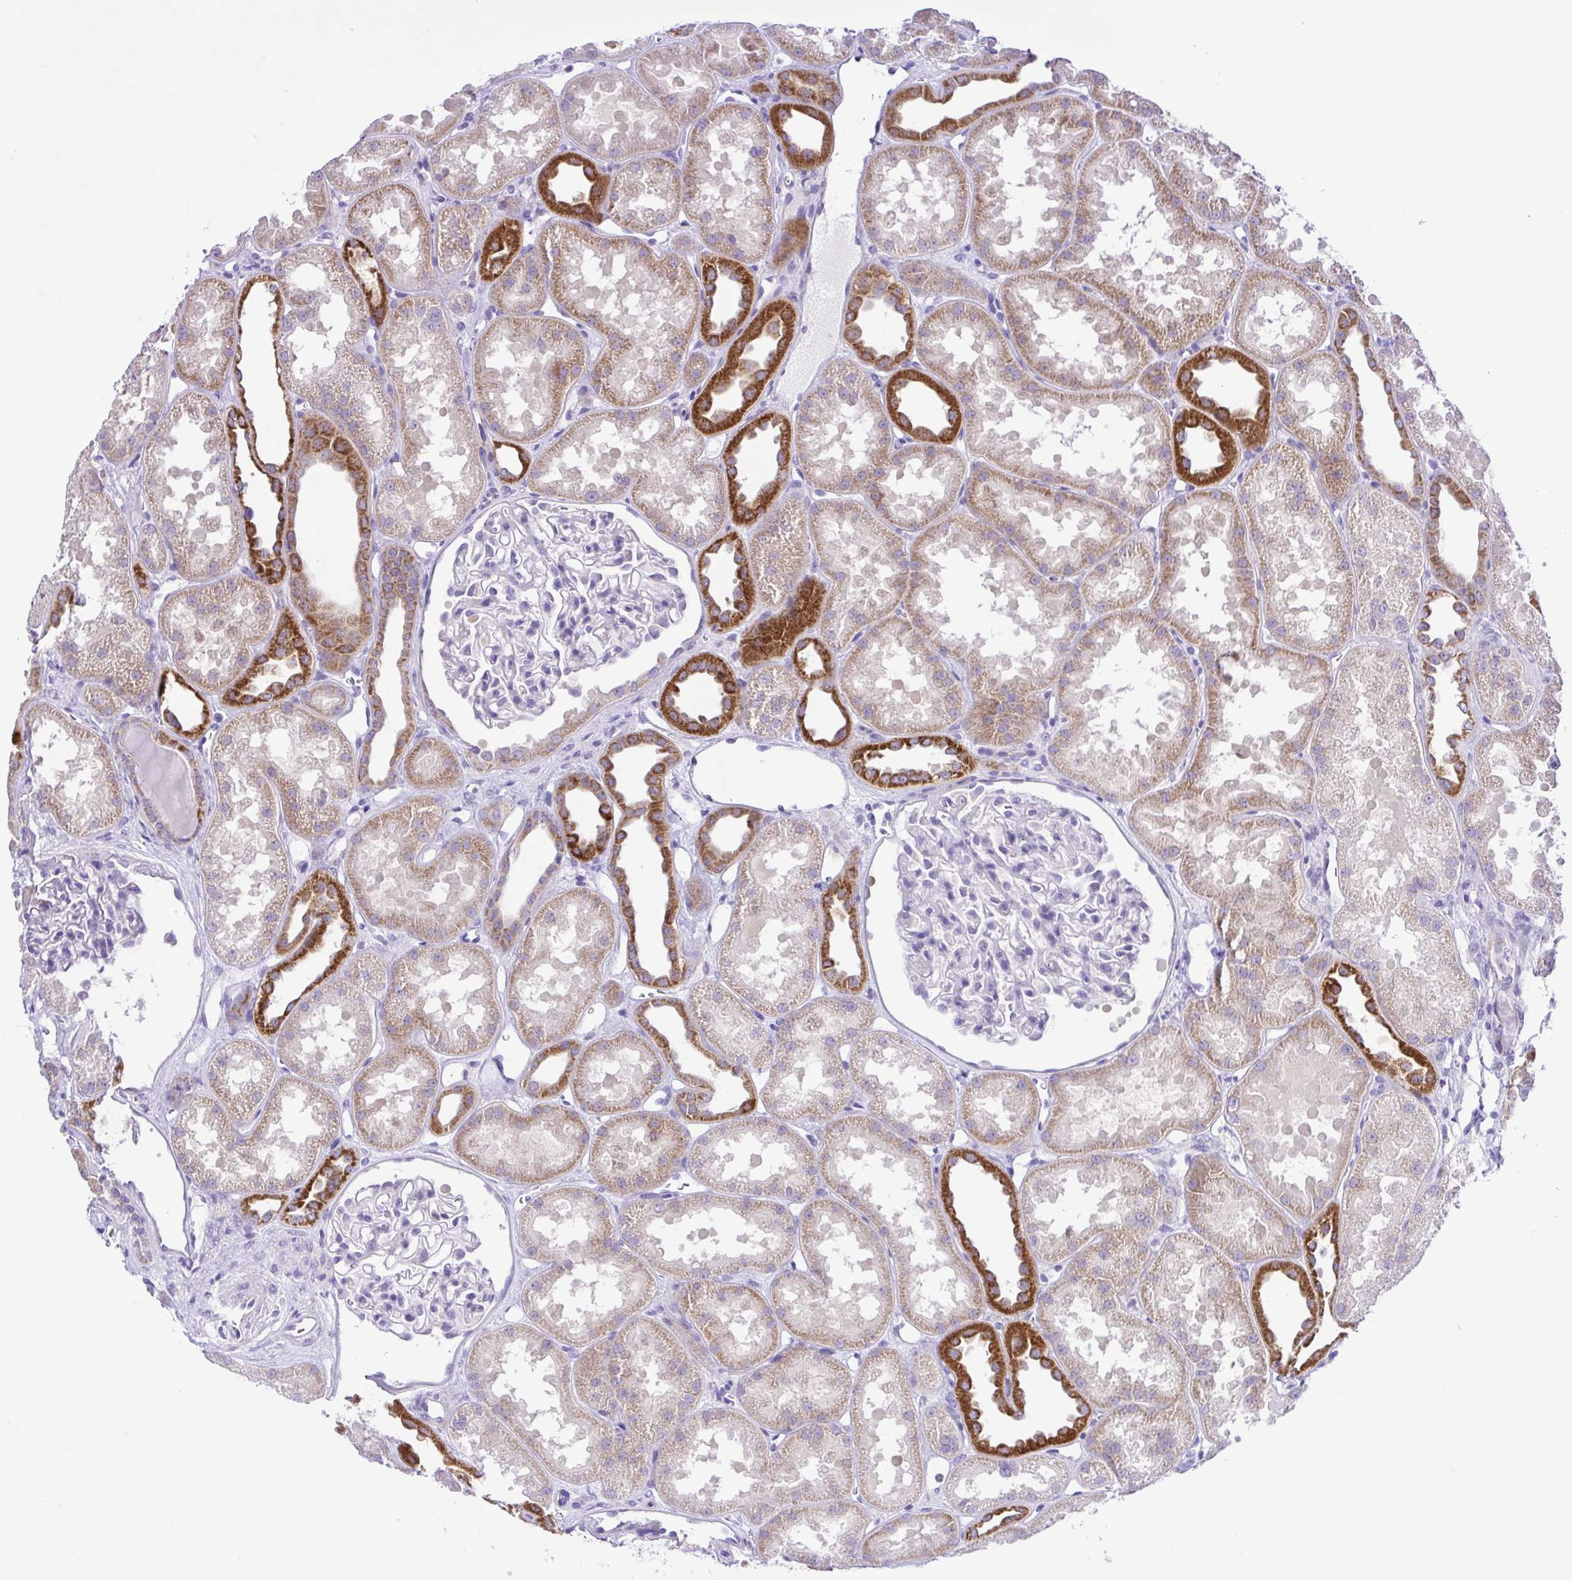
{"staining": {"intensity": "negative", "quantity": "none", "location": "none"}, "tissue": "kidney", "cell_type": "Cells in glomeruli", "image_type": "normal", "snomed": [{"axis": "morphology", "description": "Normal tissue, NOS"}, {"axis": "topography", "description": "Kidney"}], "caption": "Unremarkable kidney was stained to show a protein in brown. There is no significant expression in cells in glomeruli.", "gene": "SYT1", "patient": {"sex": "male", "age": 61}}